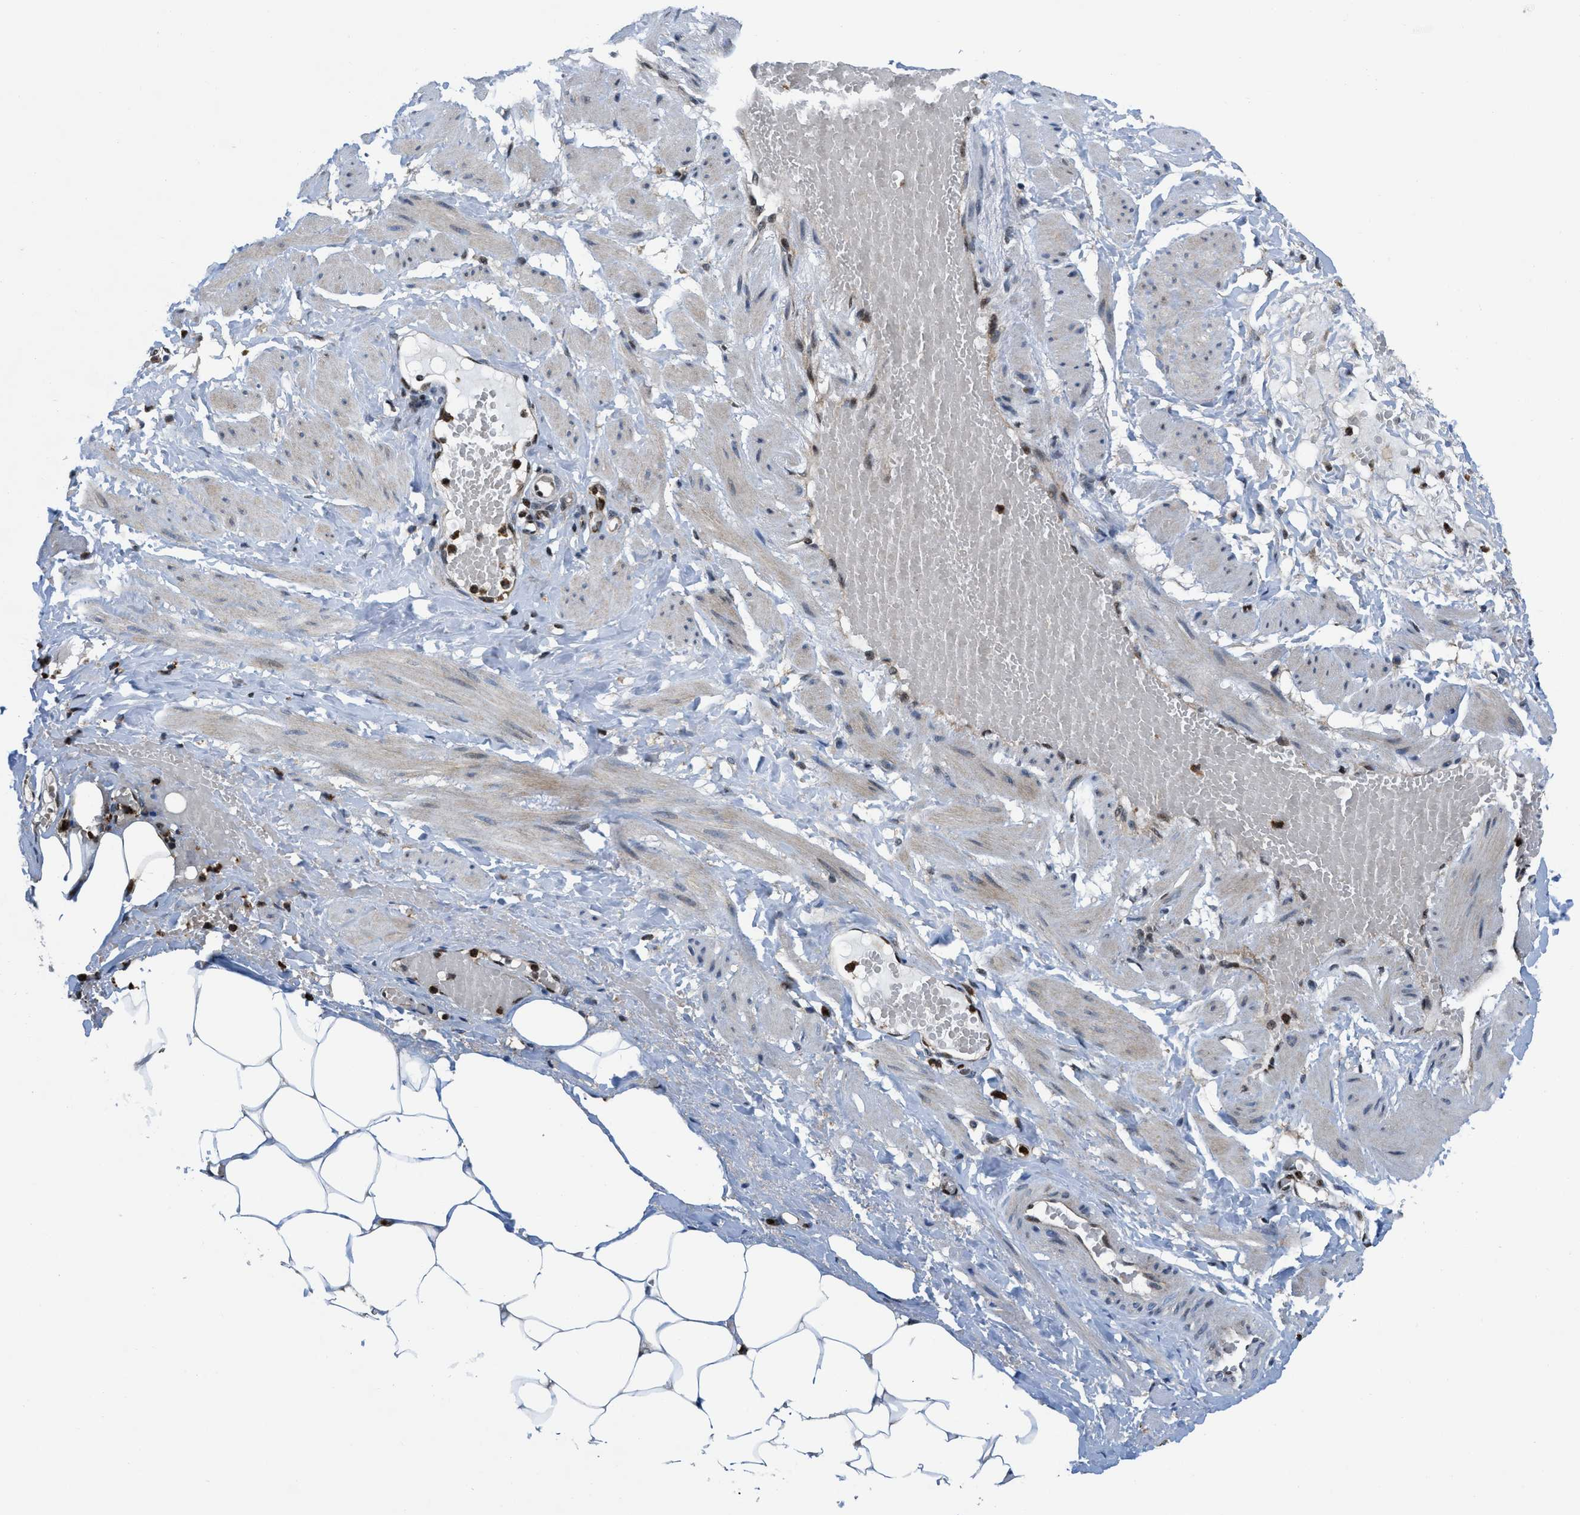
{"staining": {"intensity": "moderate", "quantity": "25%-75%", "location": "cytoplasmic/membranous,nuclear"}, "tissue": "adipose tissue", "cell_type": "Adipocytes", "image_type": "normal", "snomed": [{"axis": "morphology", "description": "Normal tissue, NOS"}, {"axis": "topography", "description": "Soft tissue"}, {"axis": "topography", "description": "Vascular tissue"}], "caption": "The immunohistochemical stain highlights moderate cytoplasmic/membranous,nuclear expression in adipocytes of benign adipose tissue.", "gene": "PPP2CB", "patient": {"sex": "female", "age": 35}}